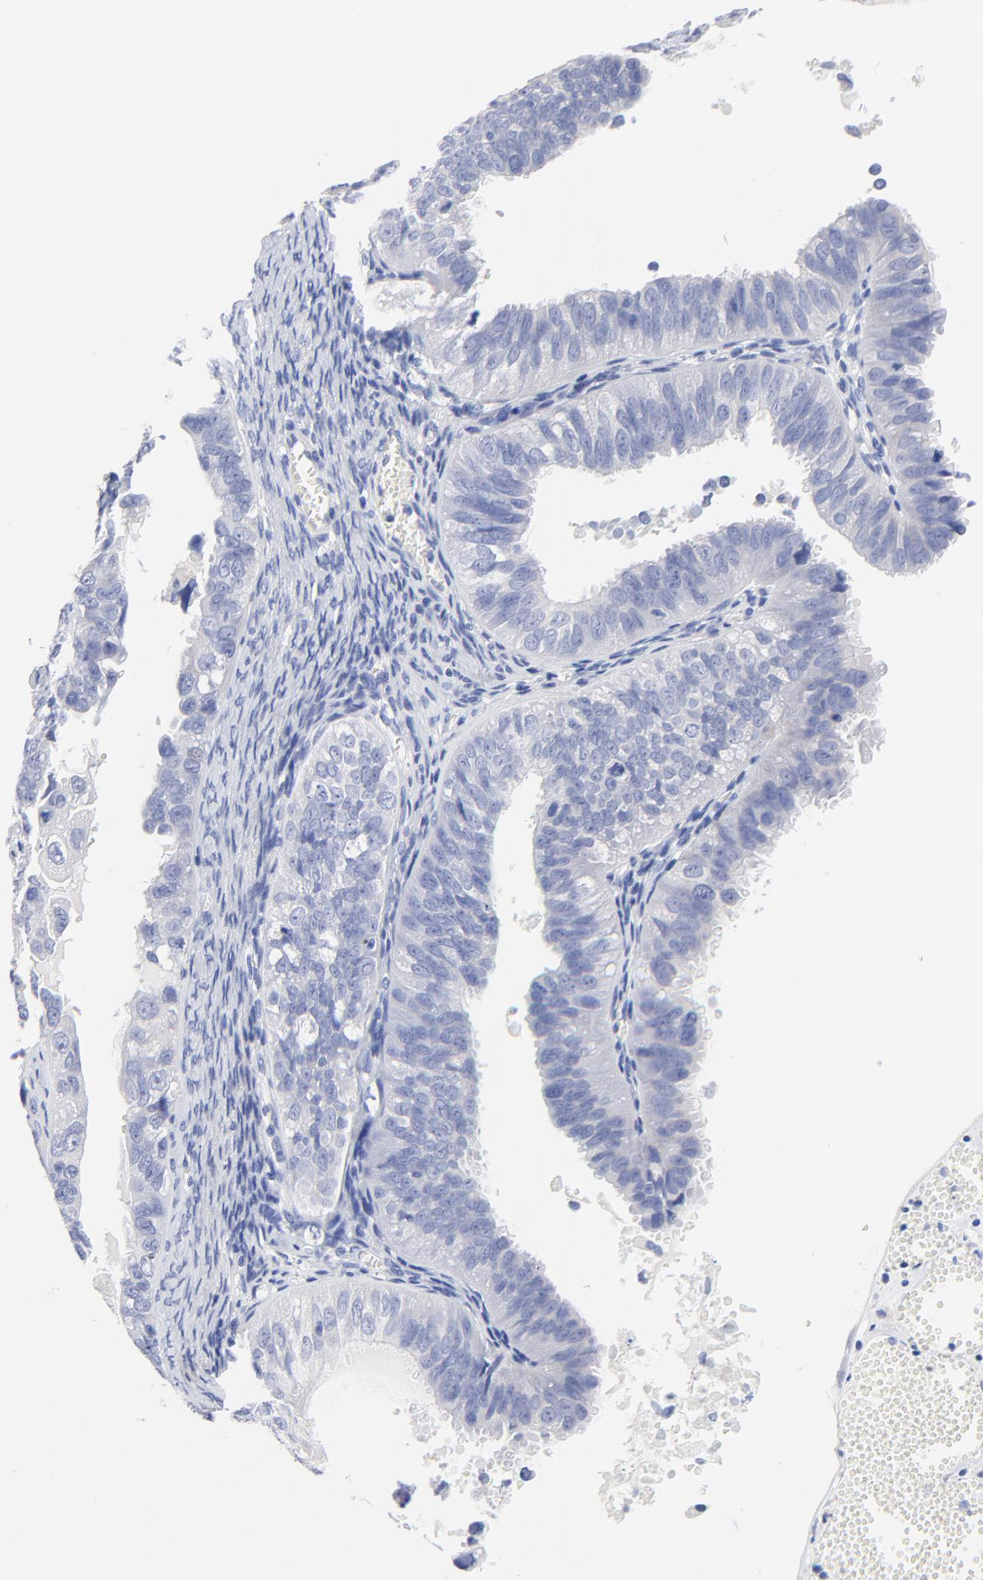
{"staining": {"intensity": "negative", "quantity": "none", "location": "none"}, "tissue": "ovarian cancer", "cell_type": "Tumor cells", "image_type": "cancer", "snomed": [{"axis": "morphology", "description": "Carcinoma, endometroid"}, {"axis": "topography", "description": "Ovary"}], "caption": "There is no significant expression in tumor cells of ovarian cancer. Nuclei are stained in blue.", "gene": "FBXO10", "patient": {"sex": "female", "age": 85}}